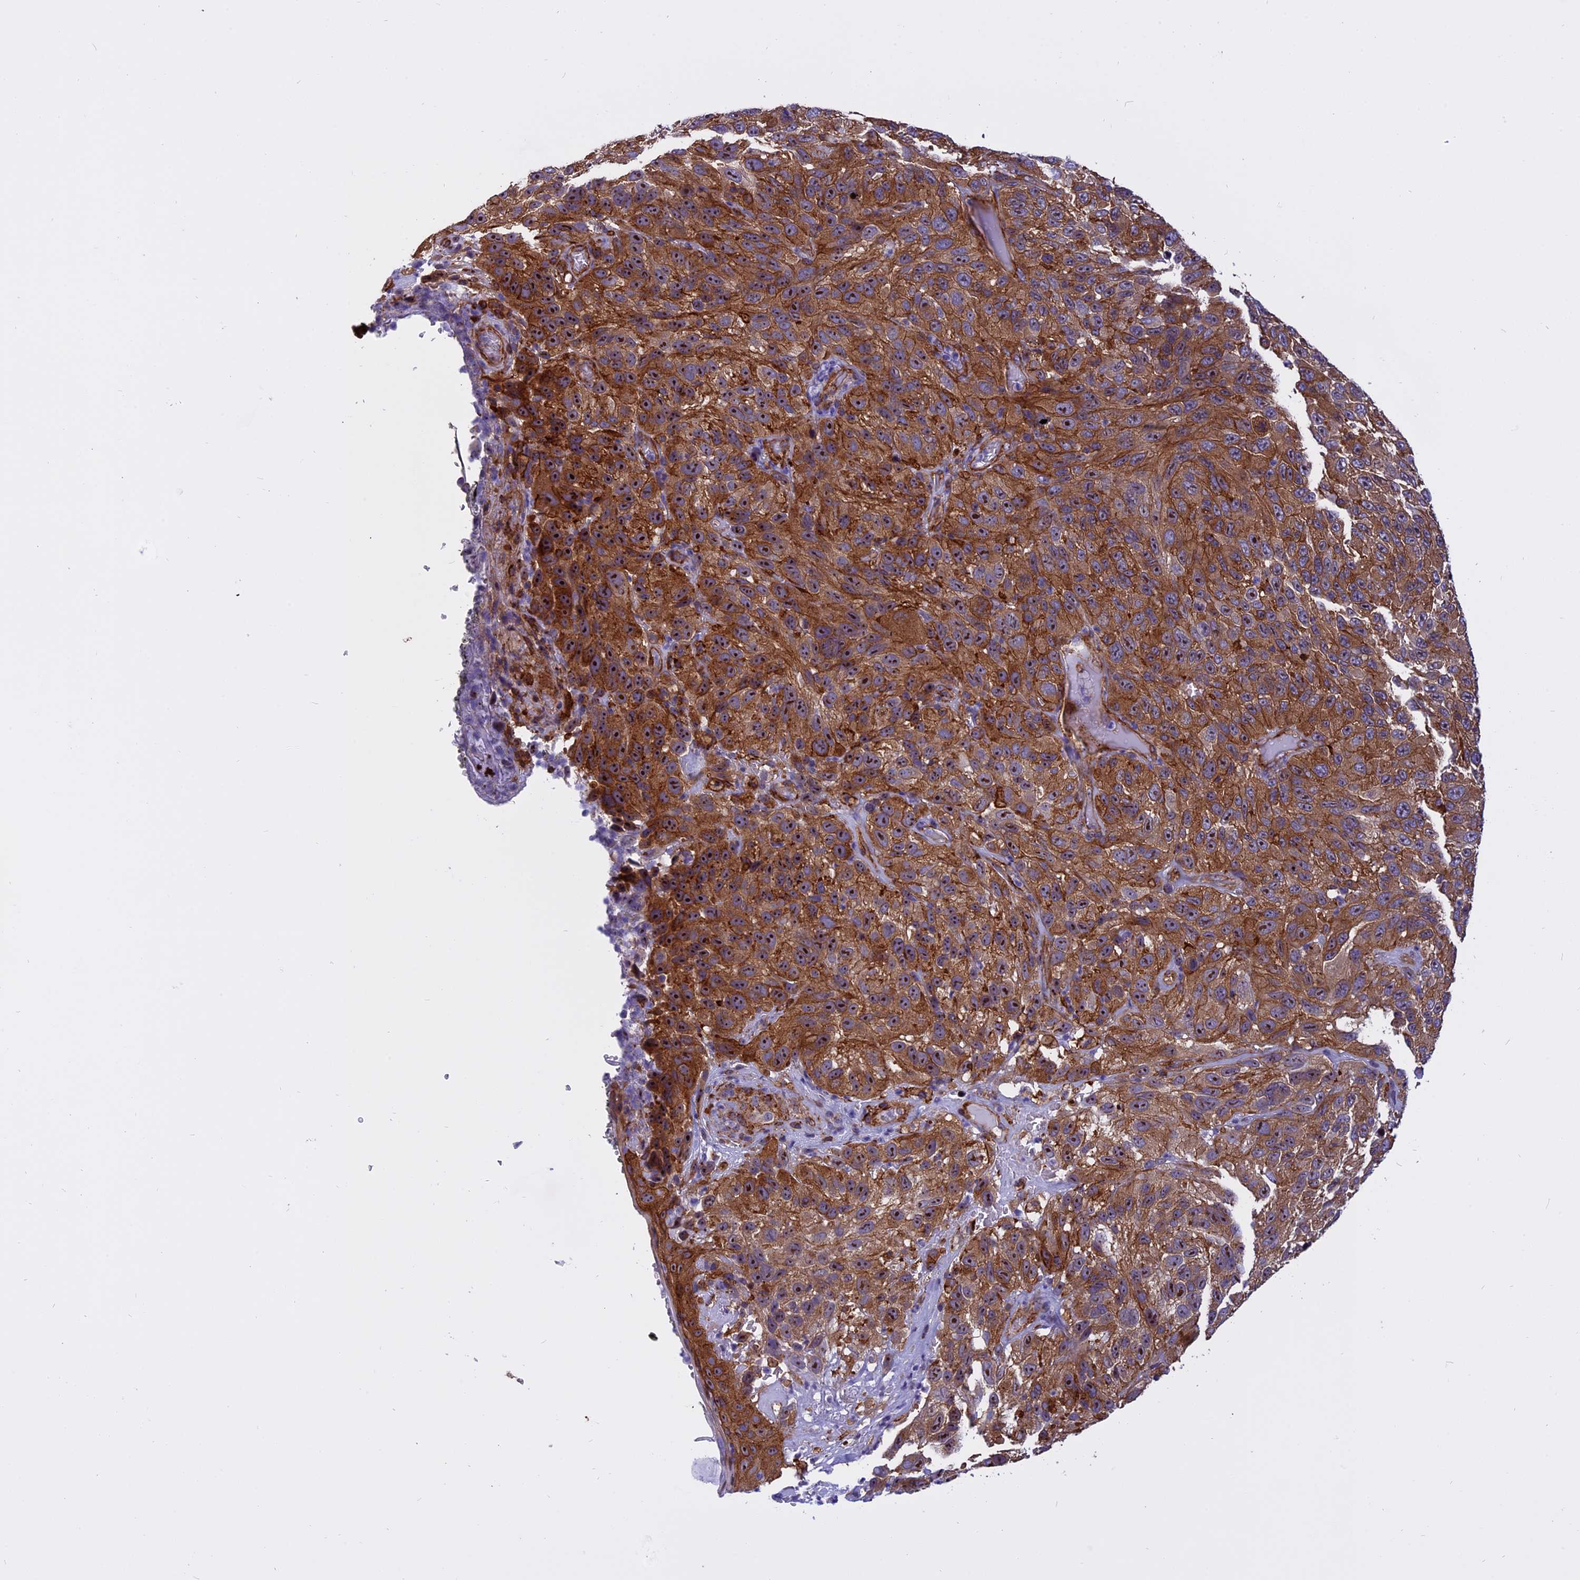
{"staining": {"intensity": "moderate", "quantity": ">75%", "location": "cytoplasmic/membranous,nuclear"}, "tissue": "melanoma", "cell_type": "Tumor cells", "image_type": "cancer", "snomed": [{"axis": "morphology", "description": "Malignant melanoma, NOS"}, {"axis": "topography", "description": "Skin"}], "caption": "The photomicrograph exhibits a brown stain indicating the presence of a protein in the cytoplasmic/membranous and nuclear of tumor cells in malignant melanoma.", "gene": "EHBP1L1", "patient": {"sex": "female", "age": 96}}